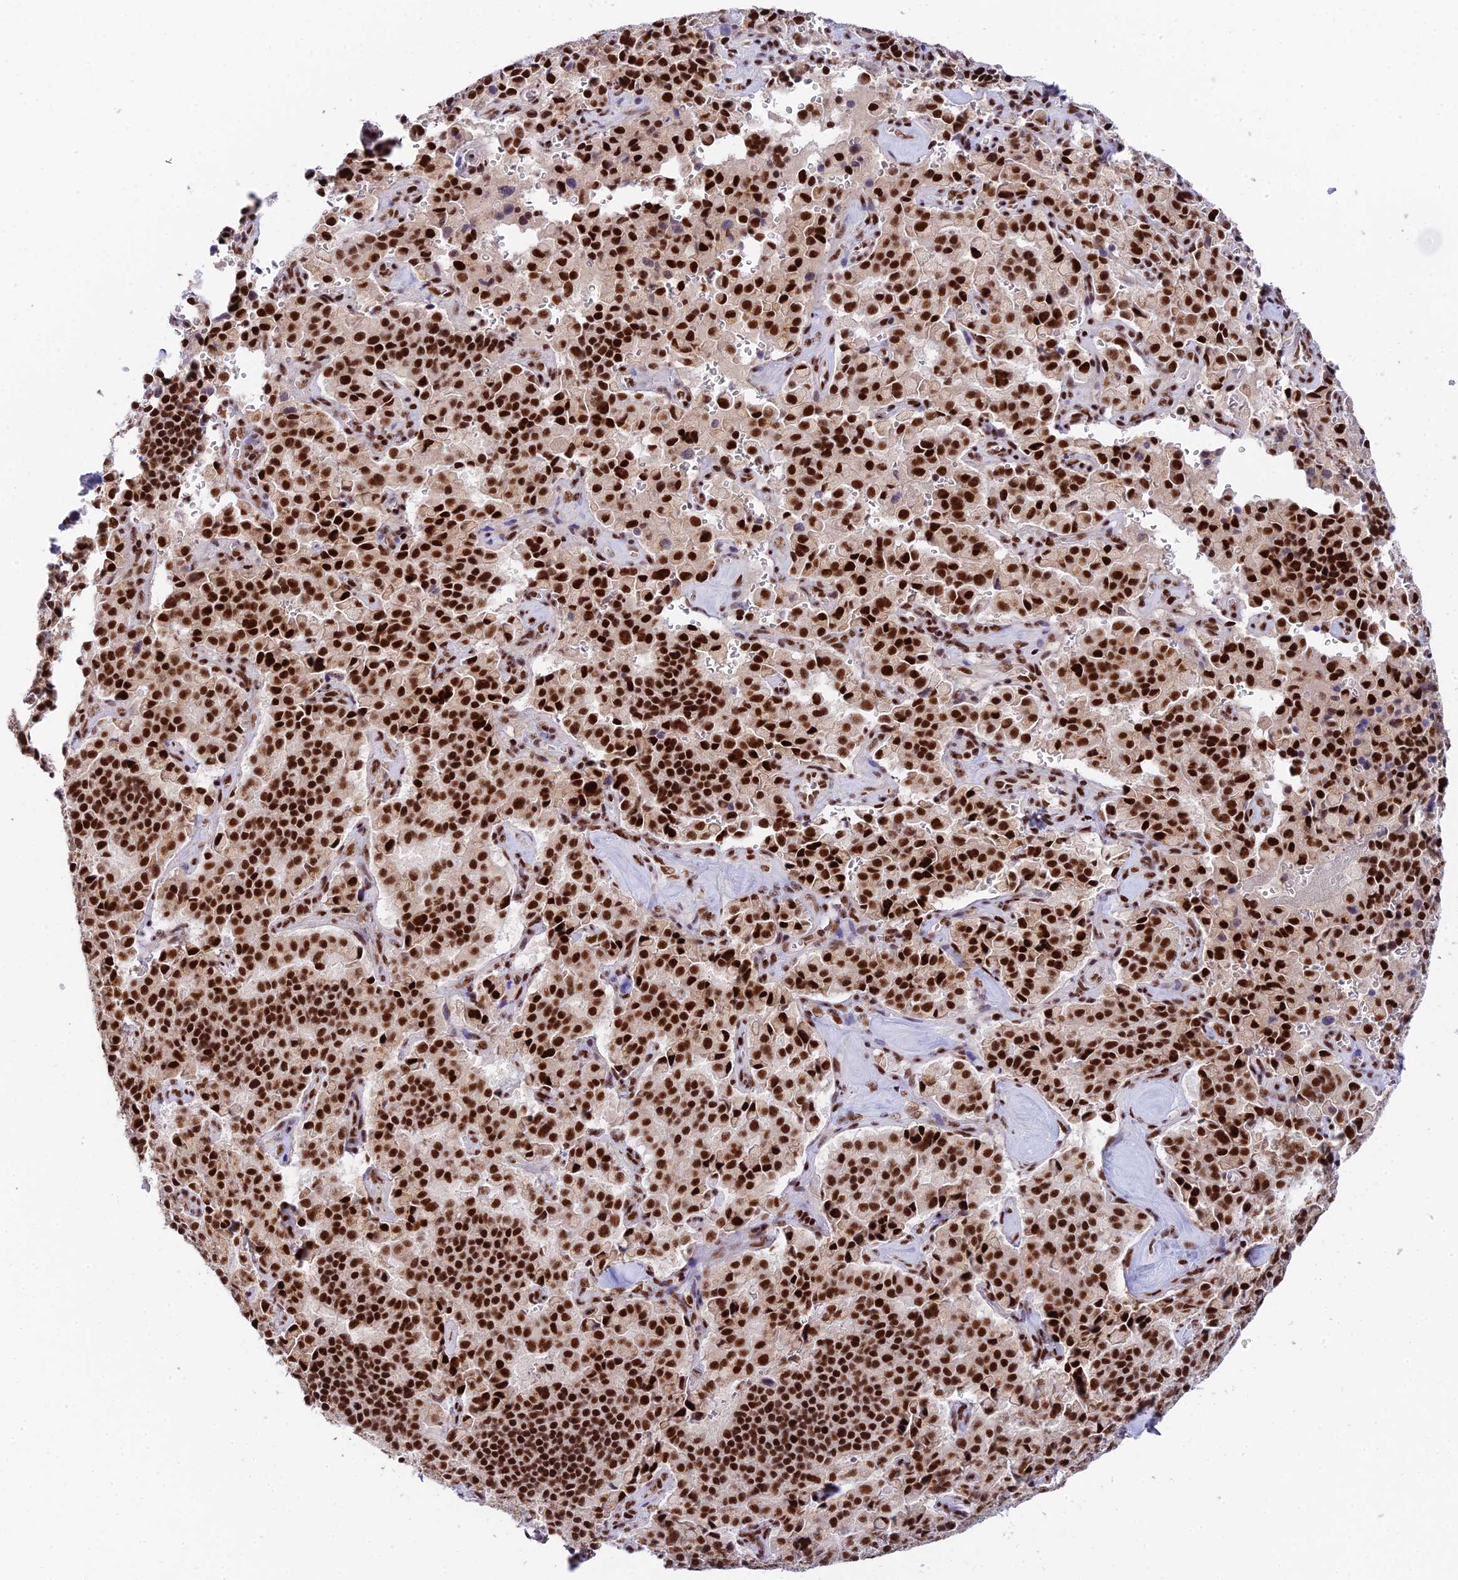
{"staining": {"intensity": "strong", "quantity": ">75%", "location": "nuclear"}, "tissue": "pancreatic cancer", "cell_type": "Tumor cells", "image_type": "cancer", "snomed": [{"axis": "morphology", "description": "Adenocarcinoma, NOS"}, {"axis": "topography", "description": "Pancreas"}], "caption": "Immunohistochemistry photomicrograph of neoplastic tissue: pancreatic cancer (adenocarcinoma) stained using immunohistochemistry (IHC) exhibits high levels of strong protein expression localized specifically in the nuclear of tumor cells, appearing as a nuclear brown color.", "gene": "USP22", "patient": {"sex": "male", "age": 65}}